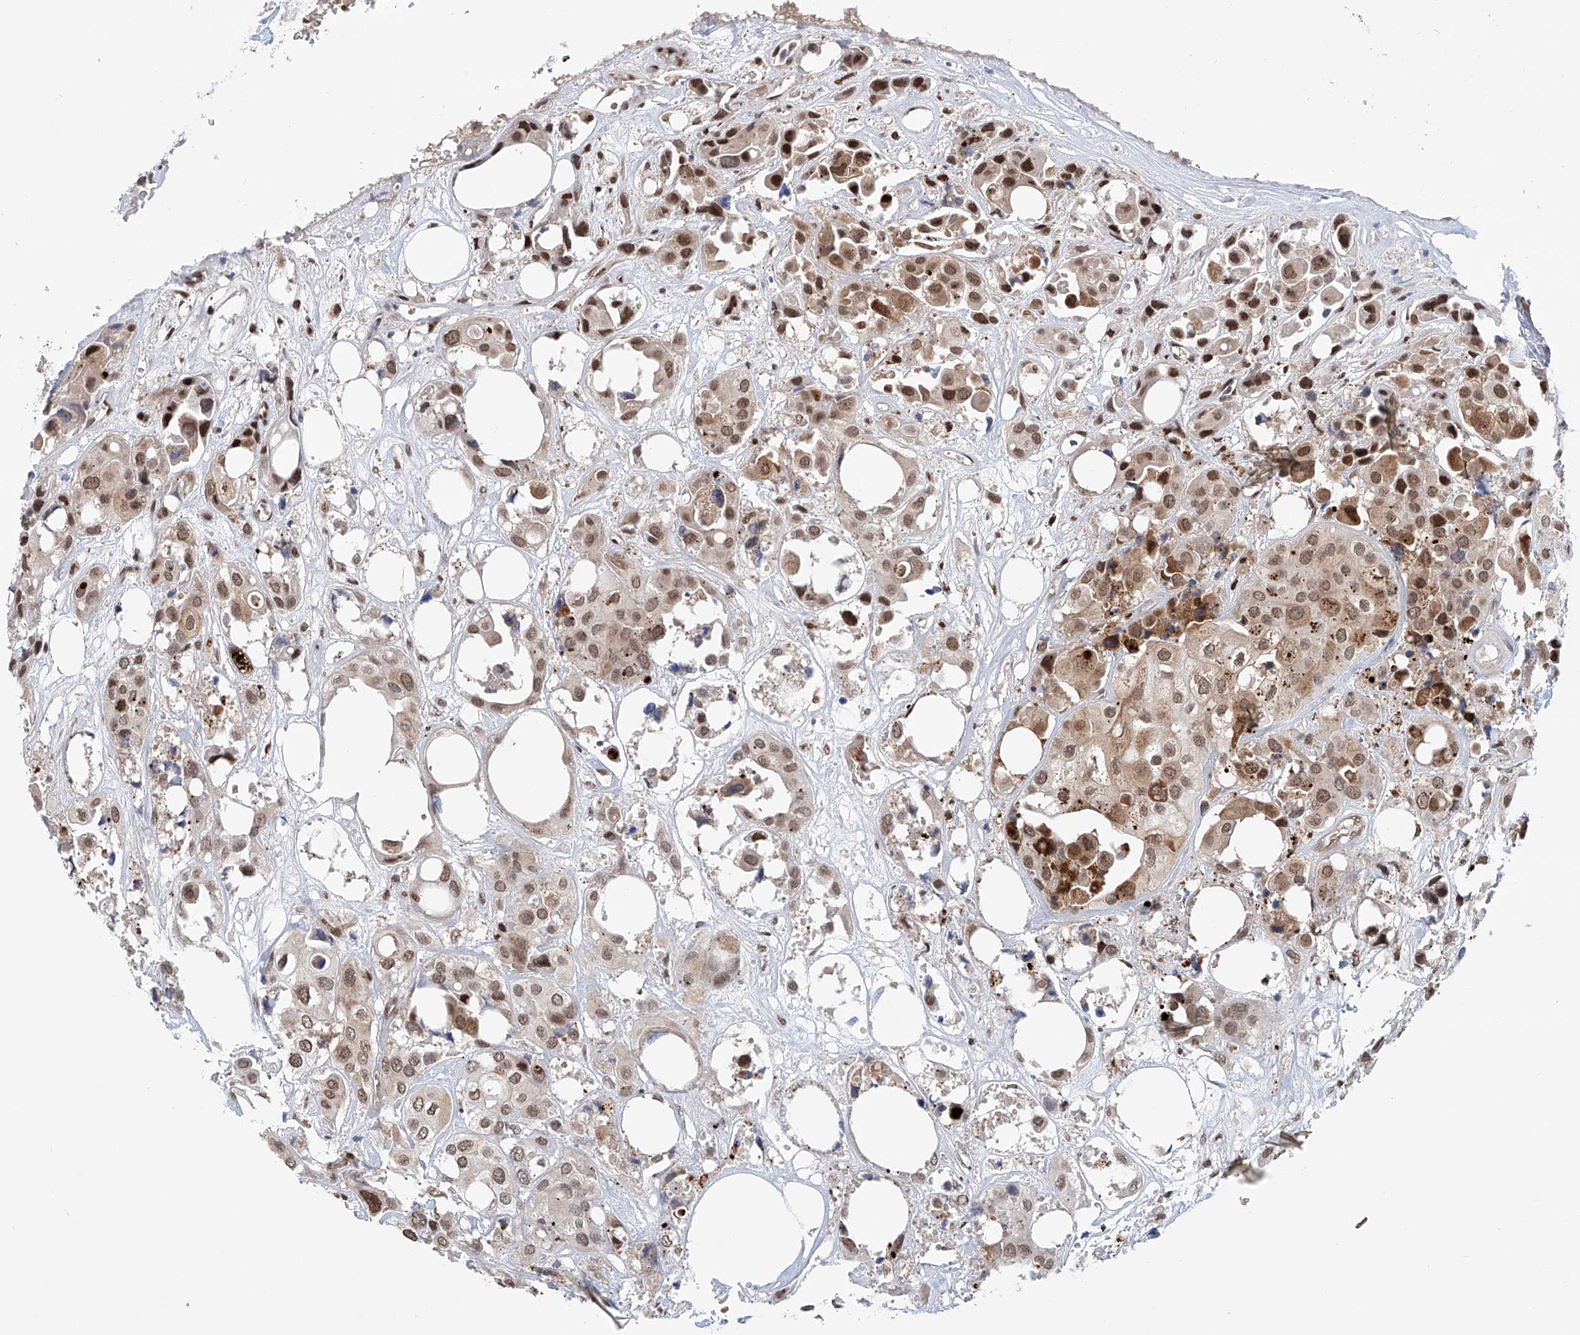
{"staining": {"intensity": "moderate", "quantity": ">75%", "location": "cytoplasmic/membranous,nuclear"}, "tissue": "urothelial cancer", "cell_type": "Tumor cells", "image_type": "cancer", "snomed": [{"axis": "morphology", "description": "Urothelial carcinoma, High grade"}, {"axis": "topography", "description": "Urinary bladder"}], "caption": "This is an image of immunohistochemistry (IHC) staining of high-grade urothelial carcinoma, which shows moderate staining in the cytoplasmic/membranous and nuclear of tumor cells.", "gene": "ZNF470", "patient": {"sex": "male", "age": 64}}